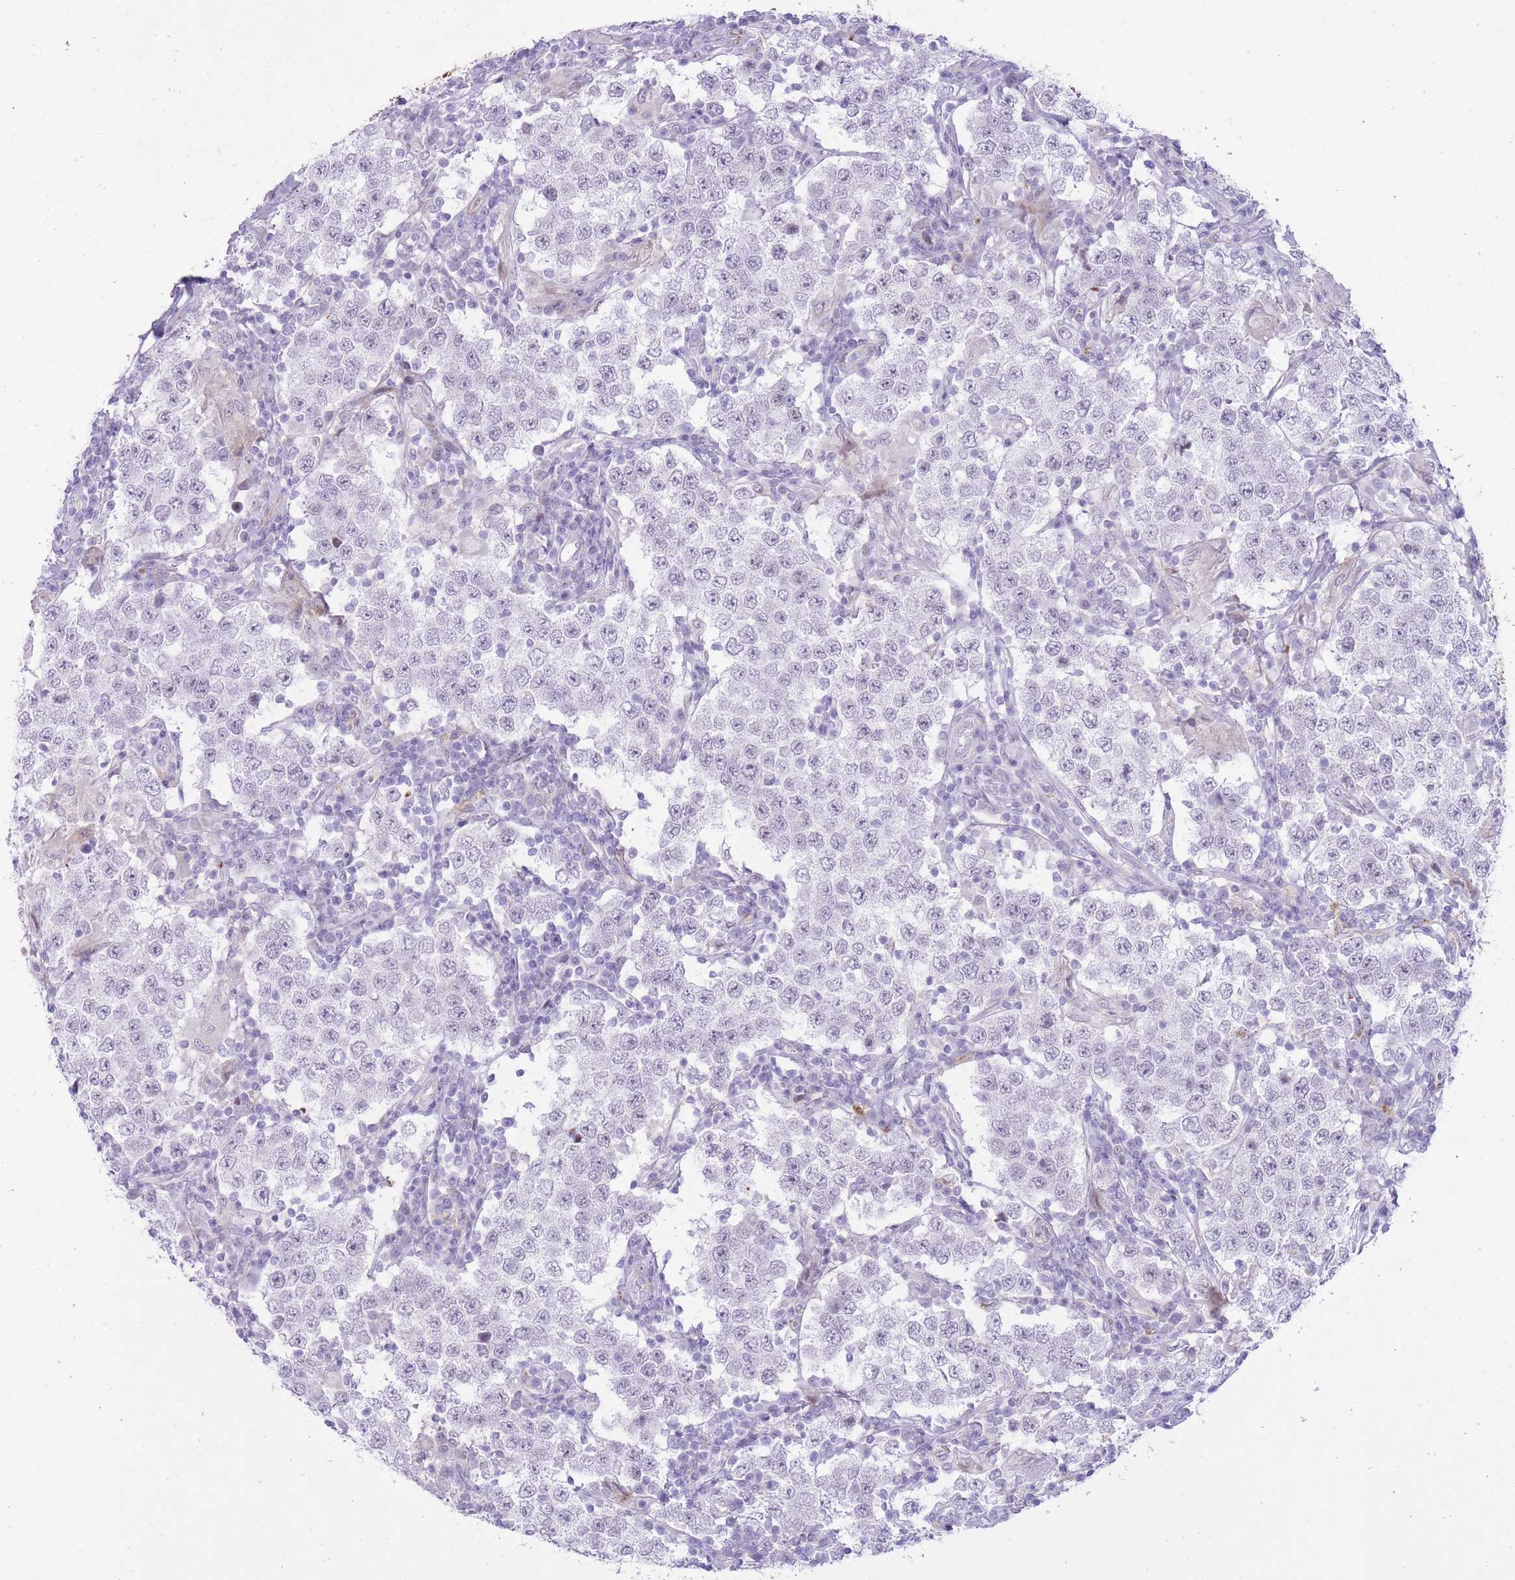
{"staining": {"intensity": "negative", "quantity": "none", "location": "none"}, "tissue": "testis cancer", "cell_type": "Tumor cells", "image_type": "cancer", "snomed": [{"axis": "morphology", "description": "Seminoma, NOS"}, {"axis": "morphology", "description": "Carcinoma, Embryonal, NOS"}, {"axis": "topography", "description": "Testis"}], "caption": "Immunohistochemistry (IHC) histopathology image of neoplastic tissue: testis cancer (embryonal carcinoma) stained with DAB (3,3'-diaminobenzidine) exhibits no significant protein staining in tumor cells. The staining was performed using DAB (3,3'-diaminobenzidine) to visualize the protein expression in brown, while the nuclei were stained in blue with hematoxylin (Magnification: 20x).", "gene": "MEIS3", "patient": {"sex": "male", "age": 41}}